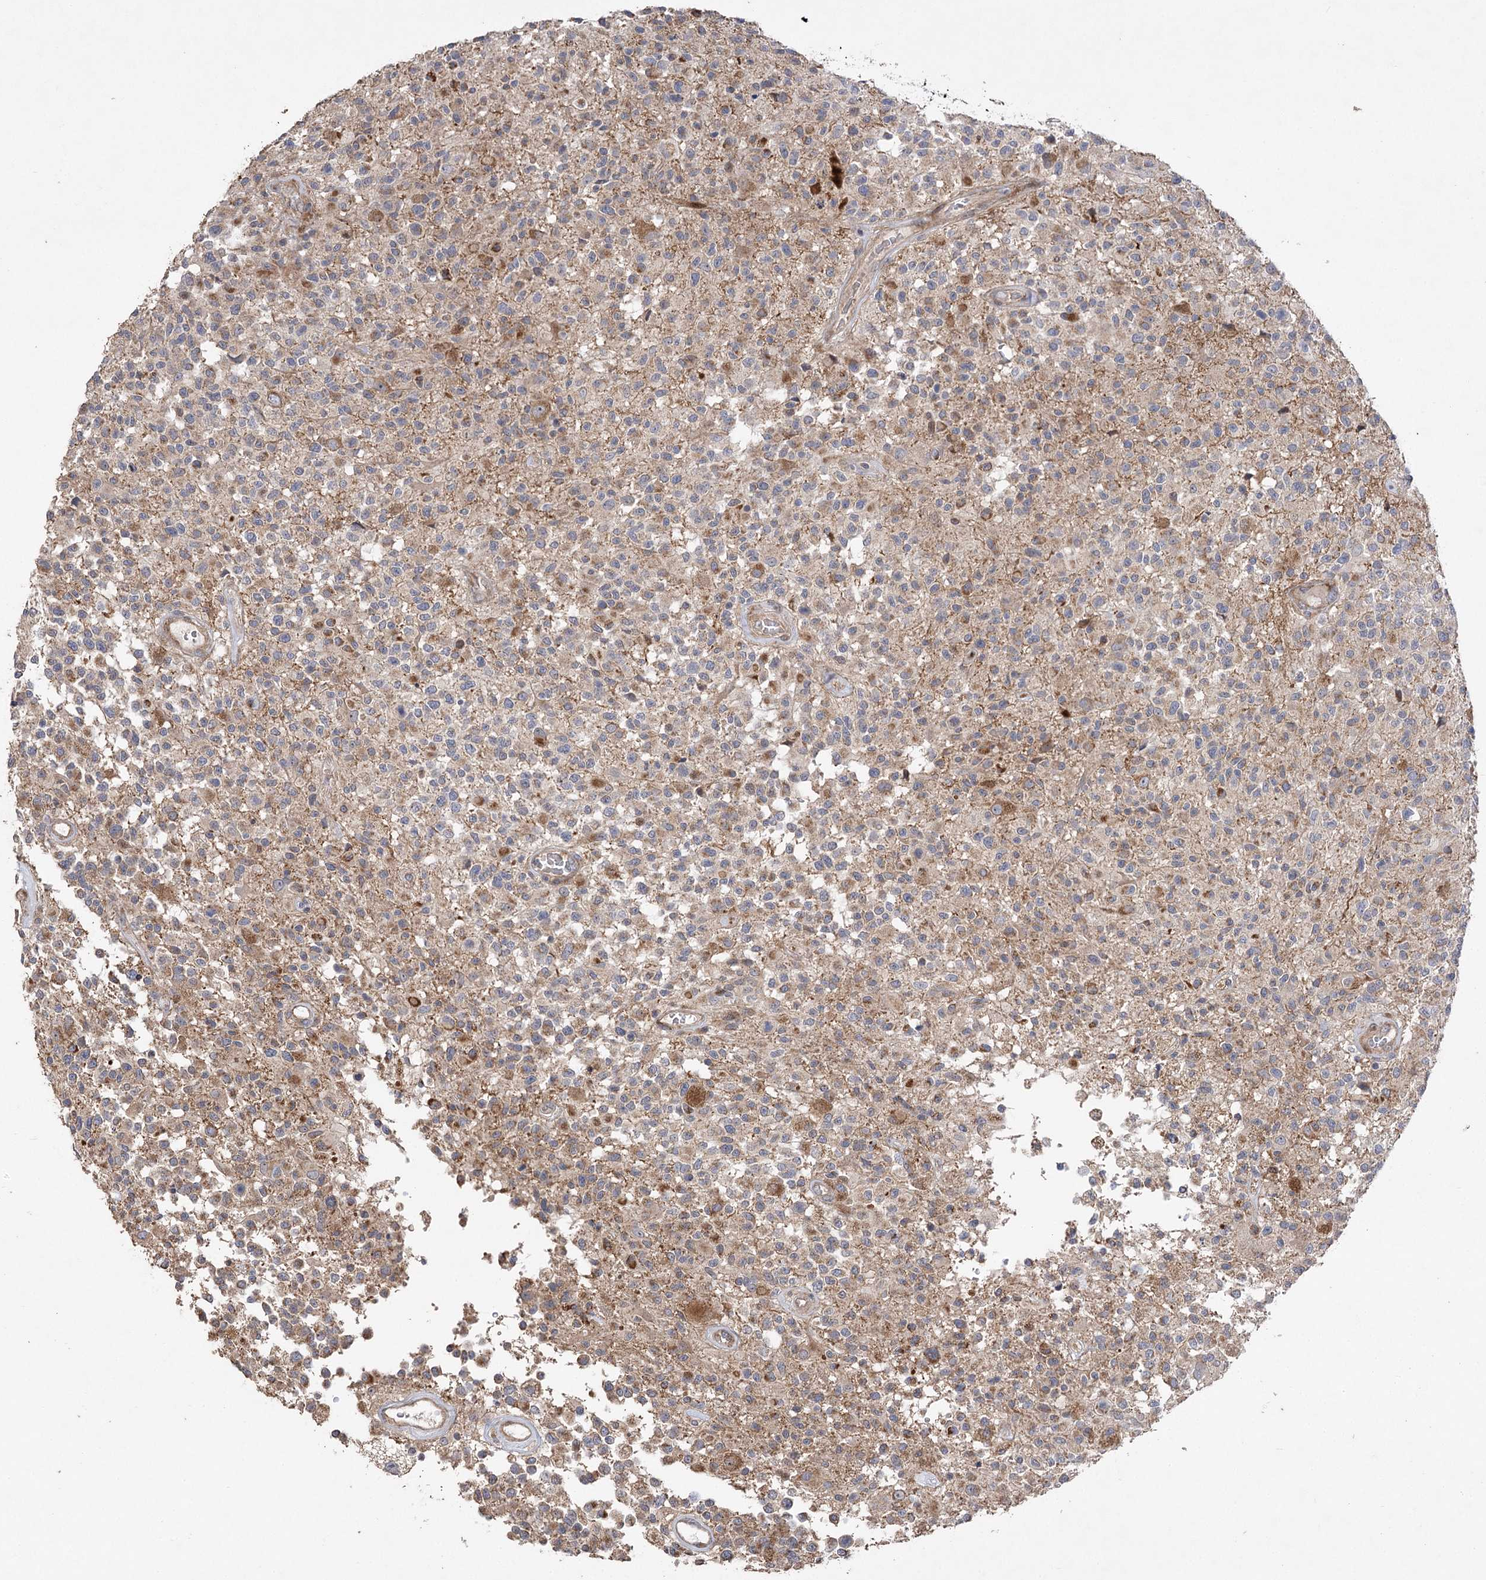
{"staining": {"intensity": "moderate", "quantity": "25%-75%", "location": "cytoplasmic/membranous"}, "tissue": "glioma", "cell_type": "Tumor cells", "image_type": "cancer", "snomed": [{"axis": "morphology", "description": "Glioma, malignant, High grade"}, {"axis": "morphology", "description": "Glioblastoma, NOS"}, {"axis": "topography", "description": "Brain"}], "caption": "Immunohistochemistry micrograph of neoplastic tissue: glioblastoma stained using immunohistochemistry (IHC) demonstrates medium levels of moderate protein expression localized specifically in the cytoplasmic/membranous of tumor cells, appearing as a cytoplasmic/membranous brown color.", "gene": "OBSL1", "patient": {"sex": "male", "age": 60}}